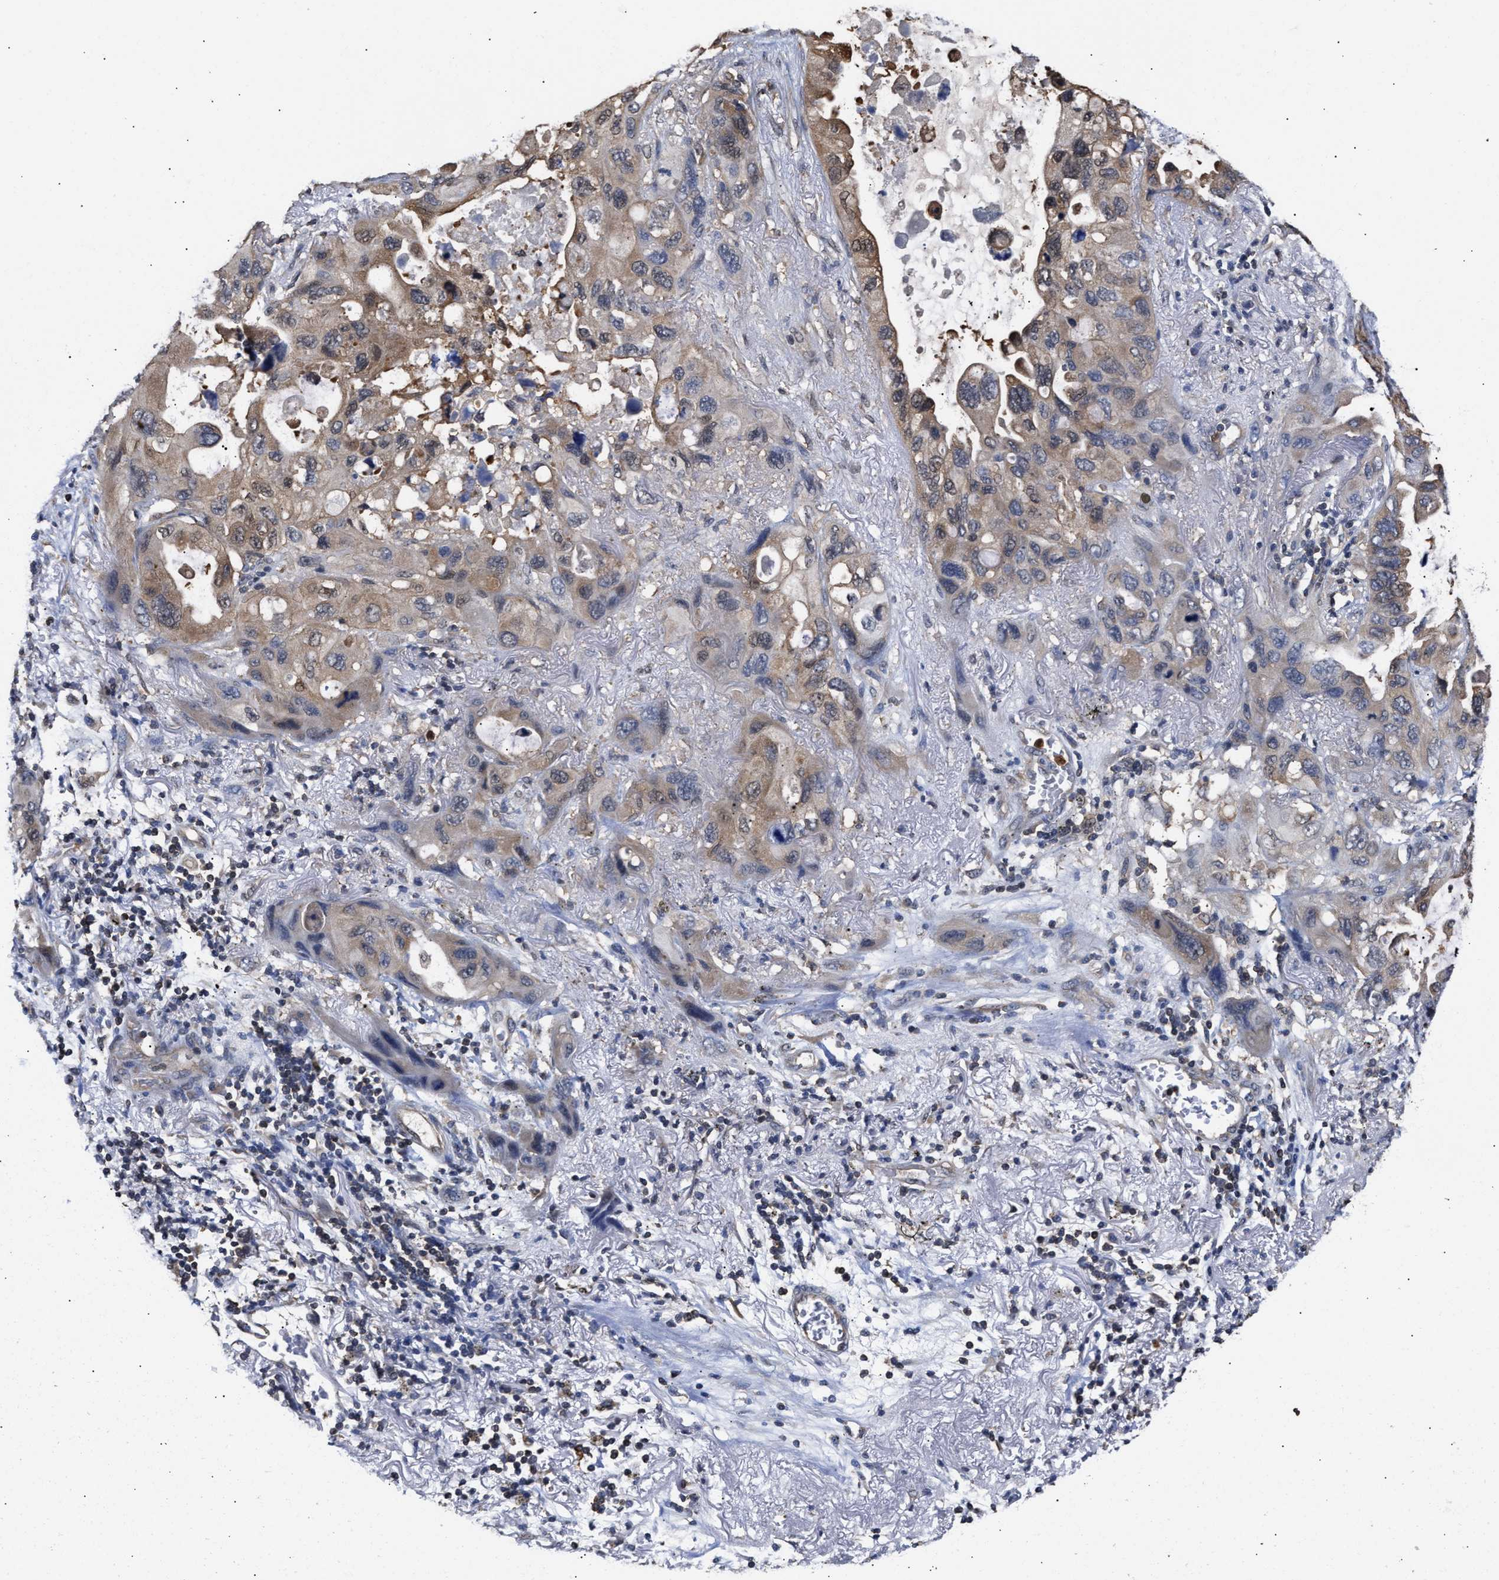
{"staining": {"intensity": "moderate", "quantity": "25%-75%", "location": "cytoplasmic/membranous"}, "tissue": "lung cancer", "cell_type": "Tumor cells", "image_type": "cancer", "snomed": [{"axis": "morphology", "description": "Squamous cell carcinoma, NOS"}, {"axis": "topography", "description": "Lung"}], "caption": "Immunohistochemical staining of lung squamous cell carcinoma reveals medium levels of moderate cytoplasmic/membranous protein staining in approximately 25%-75% of tumor cells.", "gene": "KLHDC1", "patient": {"sex": "female", "age": 73}}